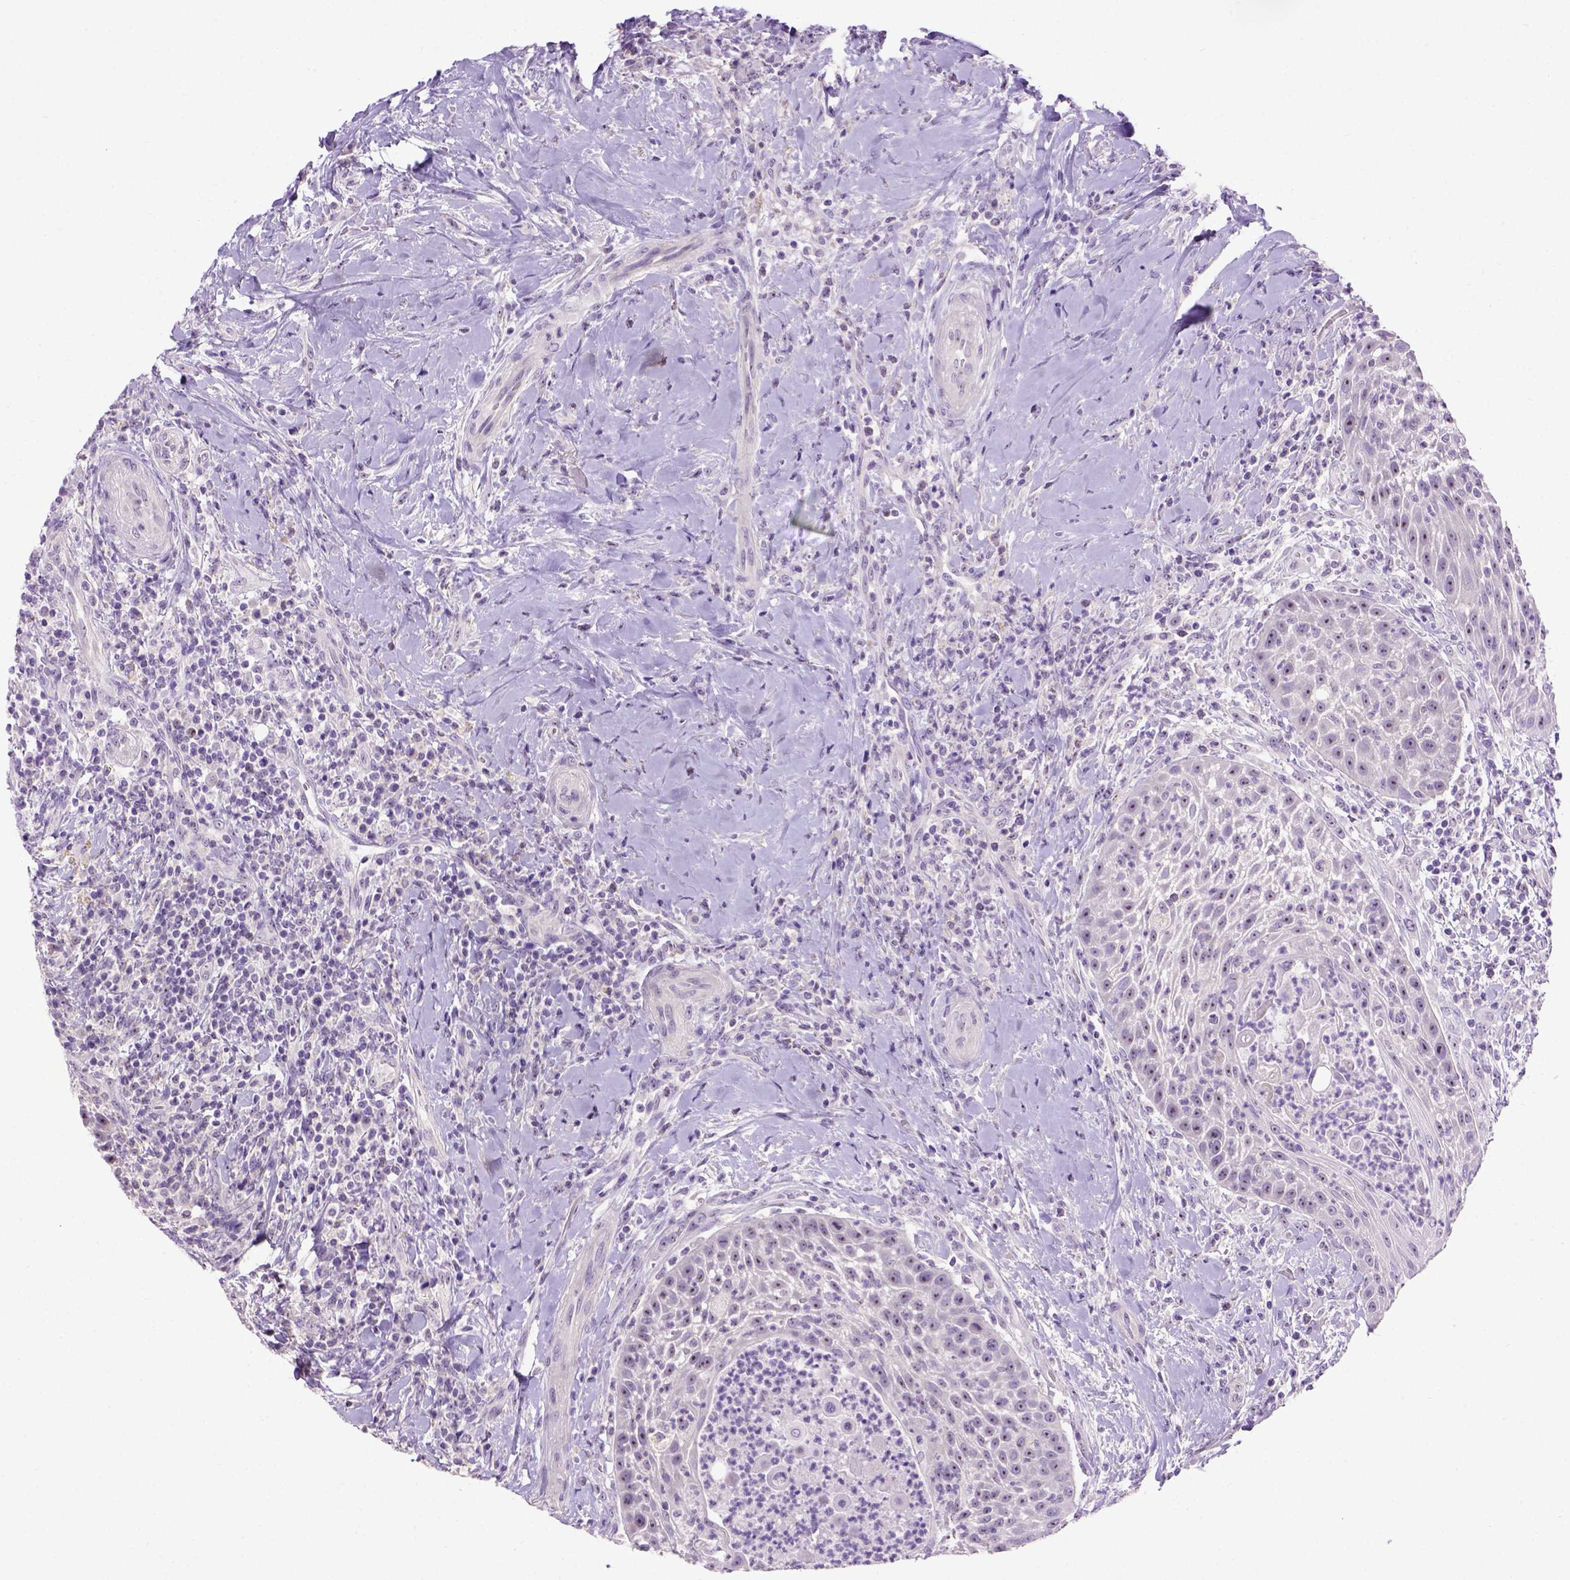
{"staining": {"intensity": "moderate", "quantity": ">75%", "location": "nuclear"}, "tissue": "head and neck cancer", "cell_type": "Tumor cells", "image_type": "cancer", "snomed": [{"axis": "morphology", "description": "Squamous cell carcinoma, NOS"}, {"axis": "topography", "description": "Head-Neck"}], "caption": "Human head and neck cancer (squamous cell carcinoma) stained with a protein marker shows moderate staining in tumor cells.", "gene": "UTP4", "patient": {"sex": "male", "age": 69}}